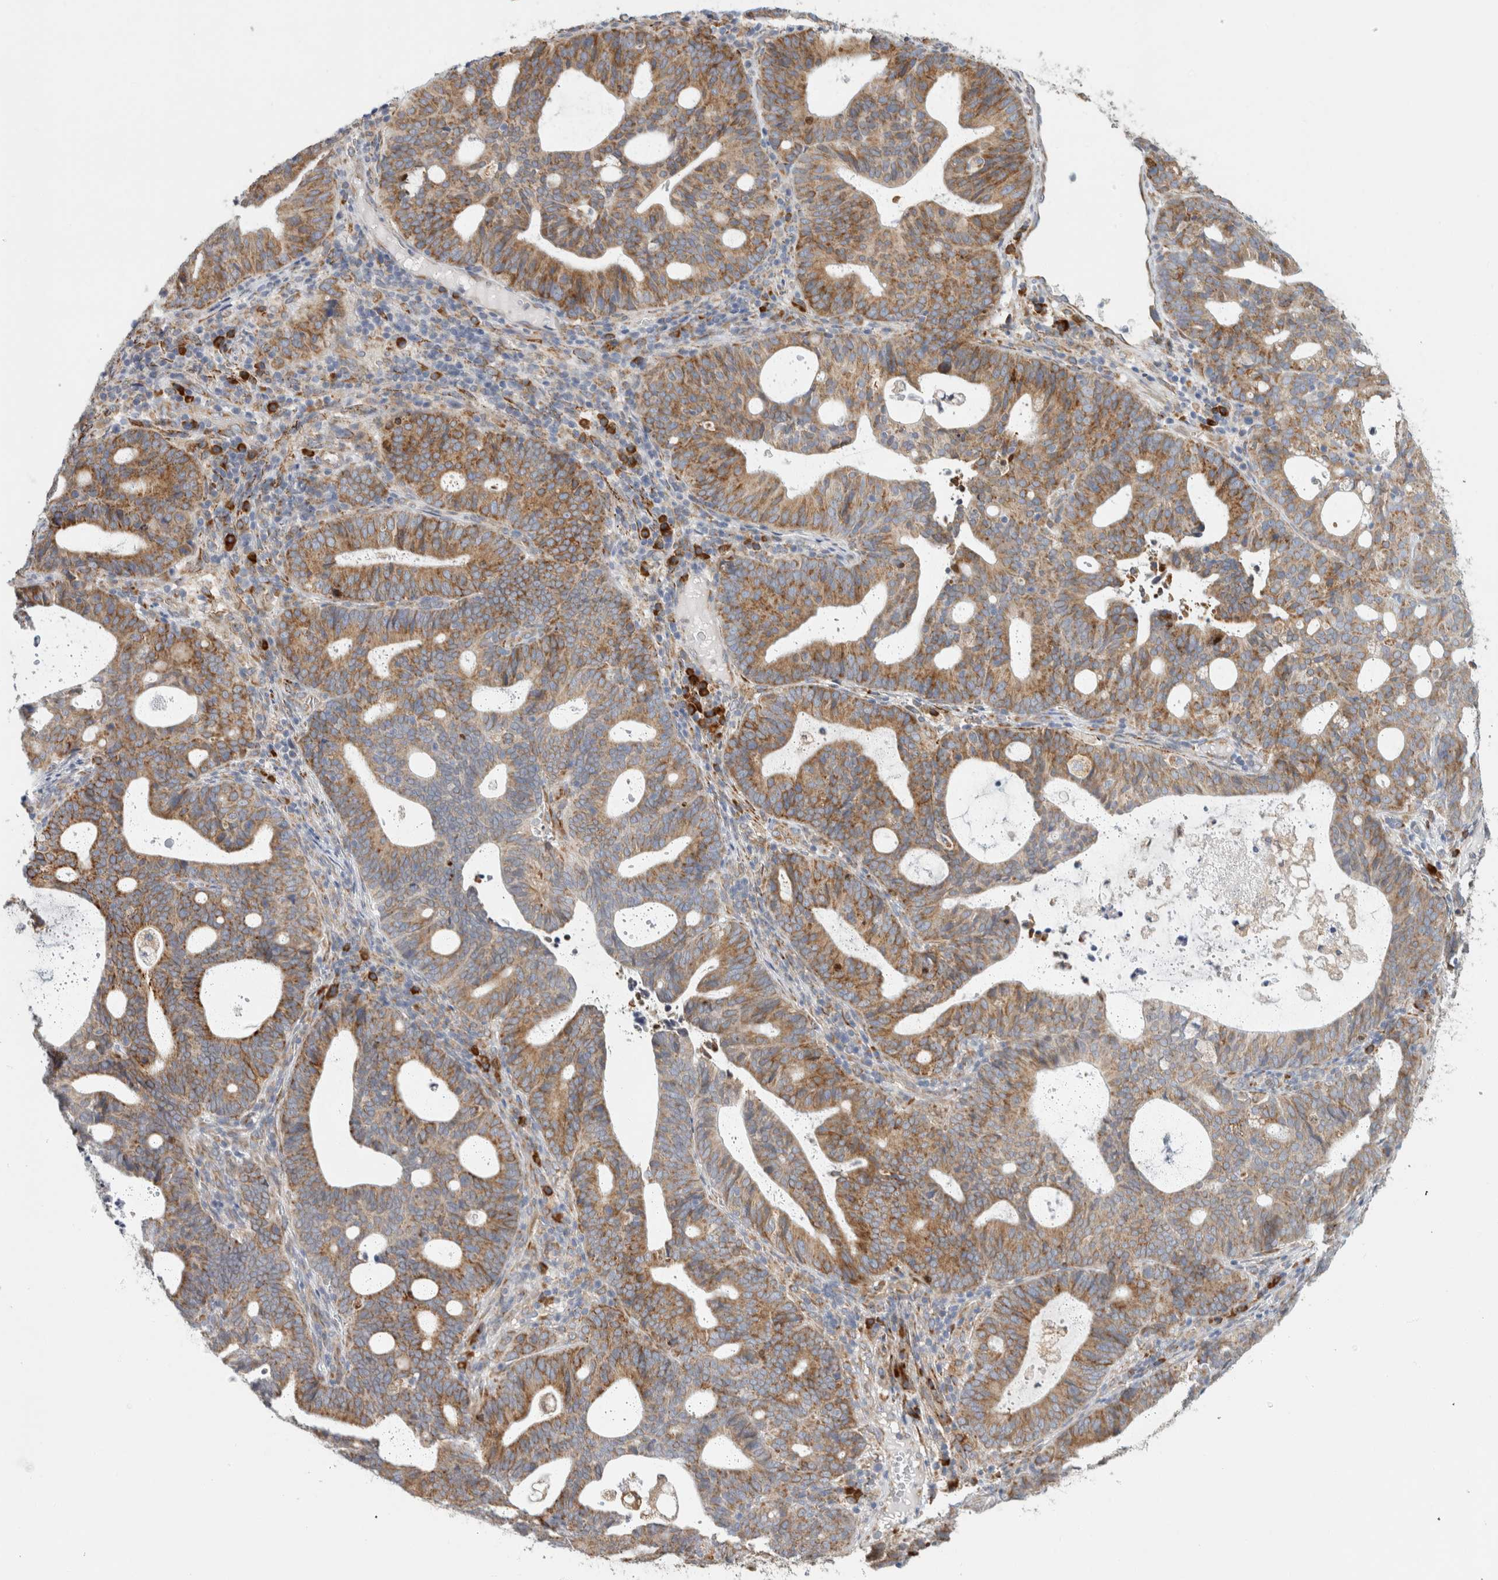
{"staining": {"intensity": "moderate", "quantity": ">75%", "location": "cytoplasmic/membranous"}, "tissue": "endometrial cancer", "cell_type": "Tumor cells", "image_type": "cancer", "snomed": [{"axis": "morphology", "description": "Adenocarcinoma, NOS"}, {"axis": "topography", "description": "Uterus"}], "caption": "Protein analysis of endometrial cancer tissue displays moderate cytoplasmic/membranous positivity in about >75% of tumor cells.", "gene": "RPN2", "patient": {"sex": "female", "age": 83}}